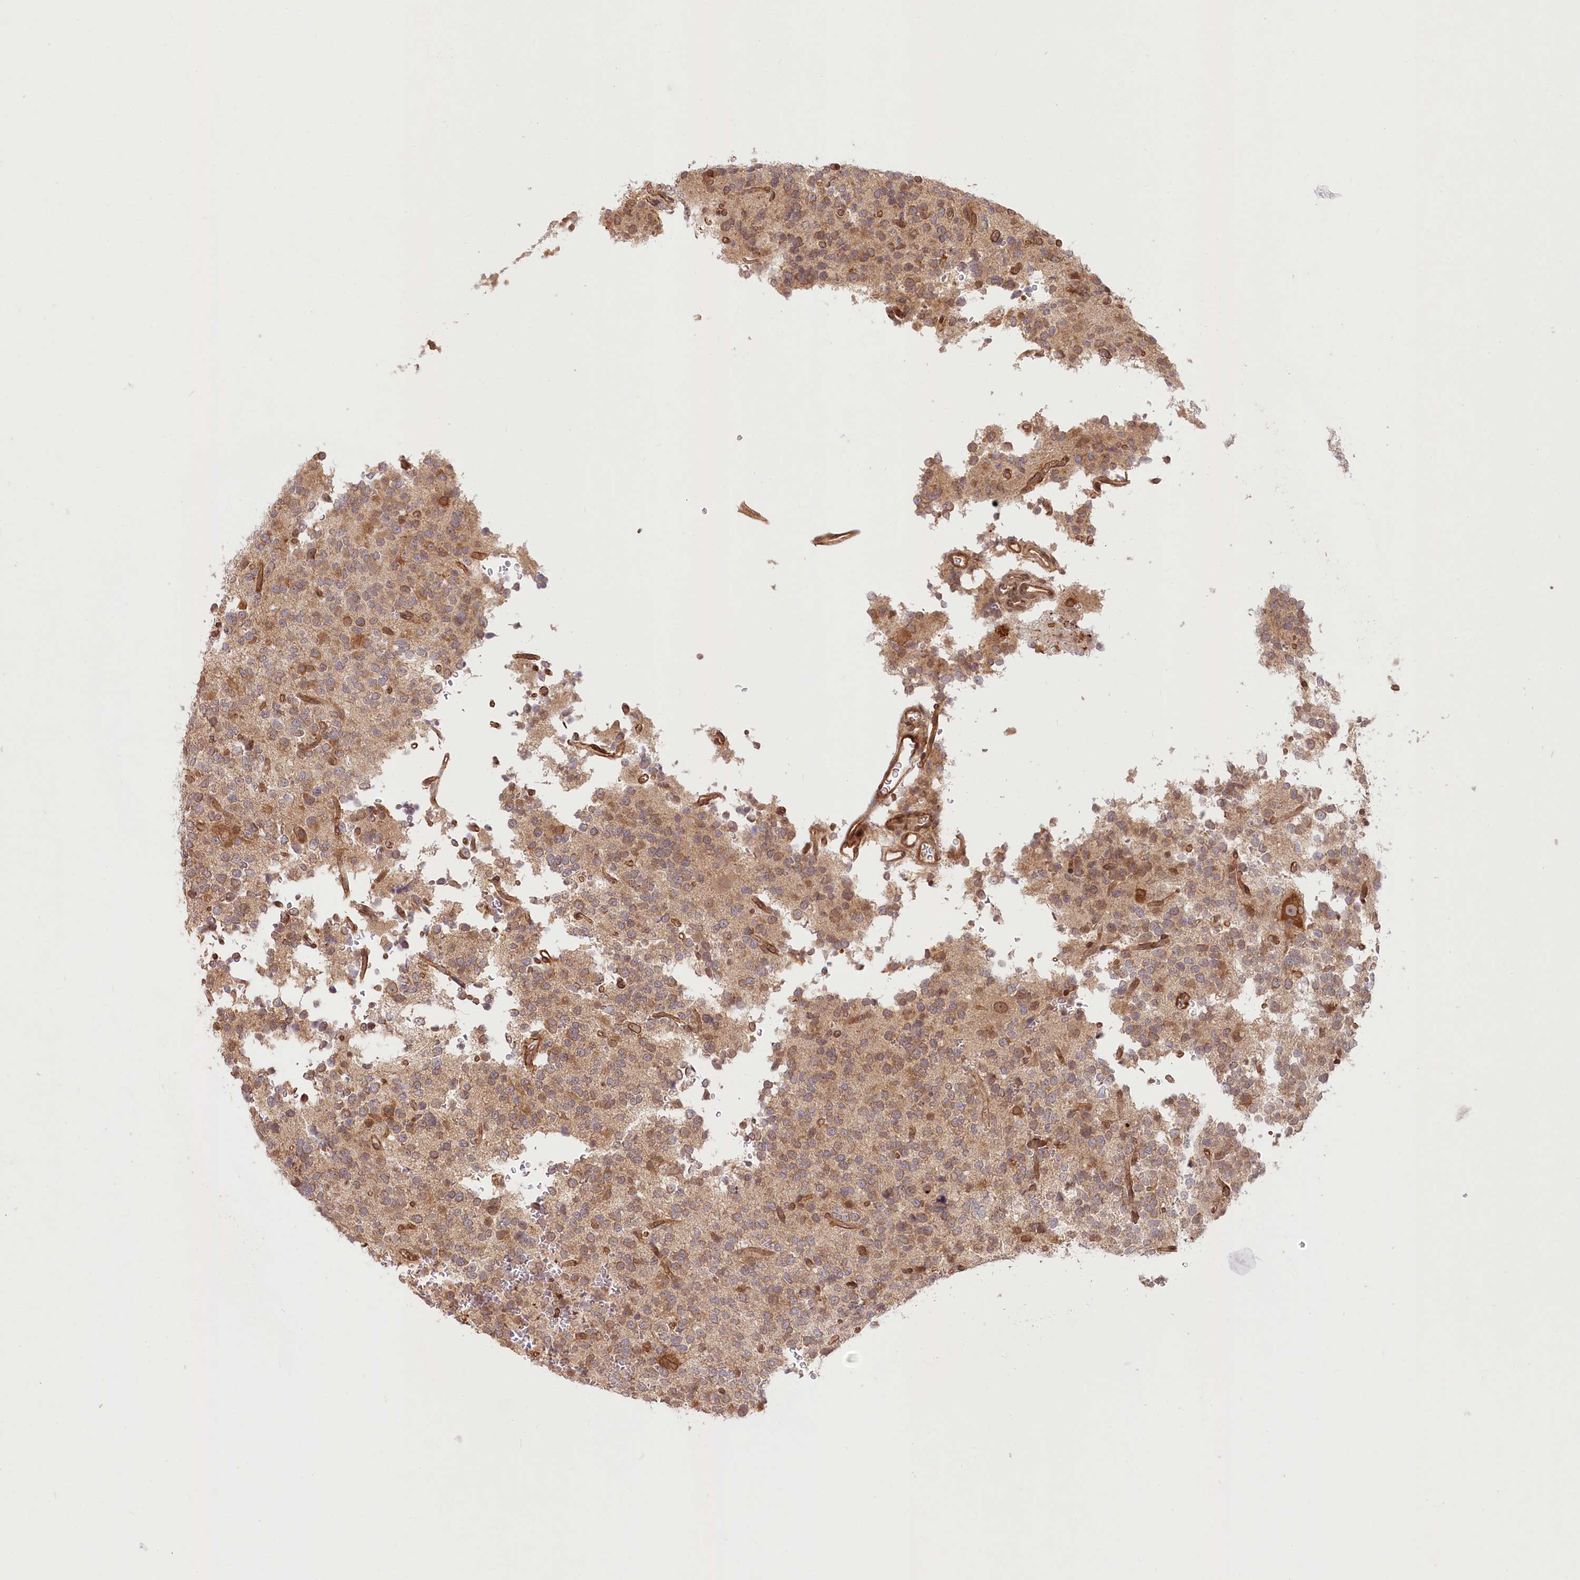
{"staining": {"intensity": "moderate", "quantity": ">75%", "location": "cytoplasmic/membranous"}, "tissue": "glioma", "cell_type": "Tumor cells", "image_type": "cancer", "snomed": [{"axis": "morphology", "description": "Glioma, malignant, High grade"}, {"axis": "topography", "description": "Brain"}], "caption": "This histopathology image demonstrates immunohistochemistry staining of human malignant glioma (high-grade), with medium moderate cytoplasmic/membranous positivity in approximately >75% of tumor cells.", "gene": "CEP70", "patient": {"sex": "female", "age": 62}}